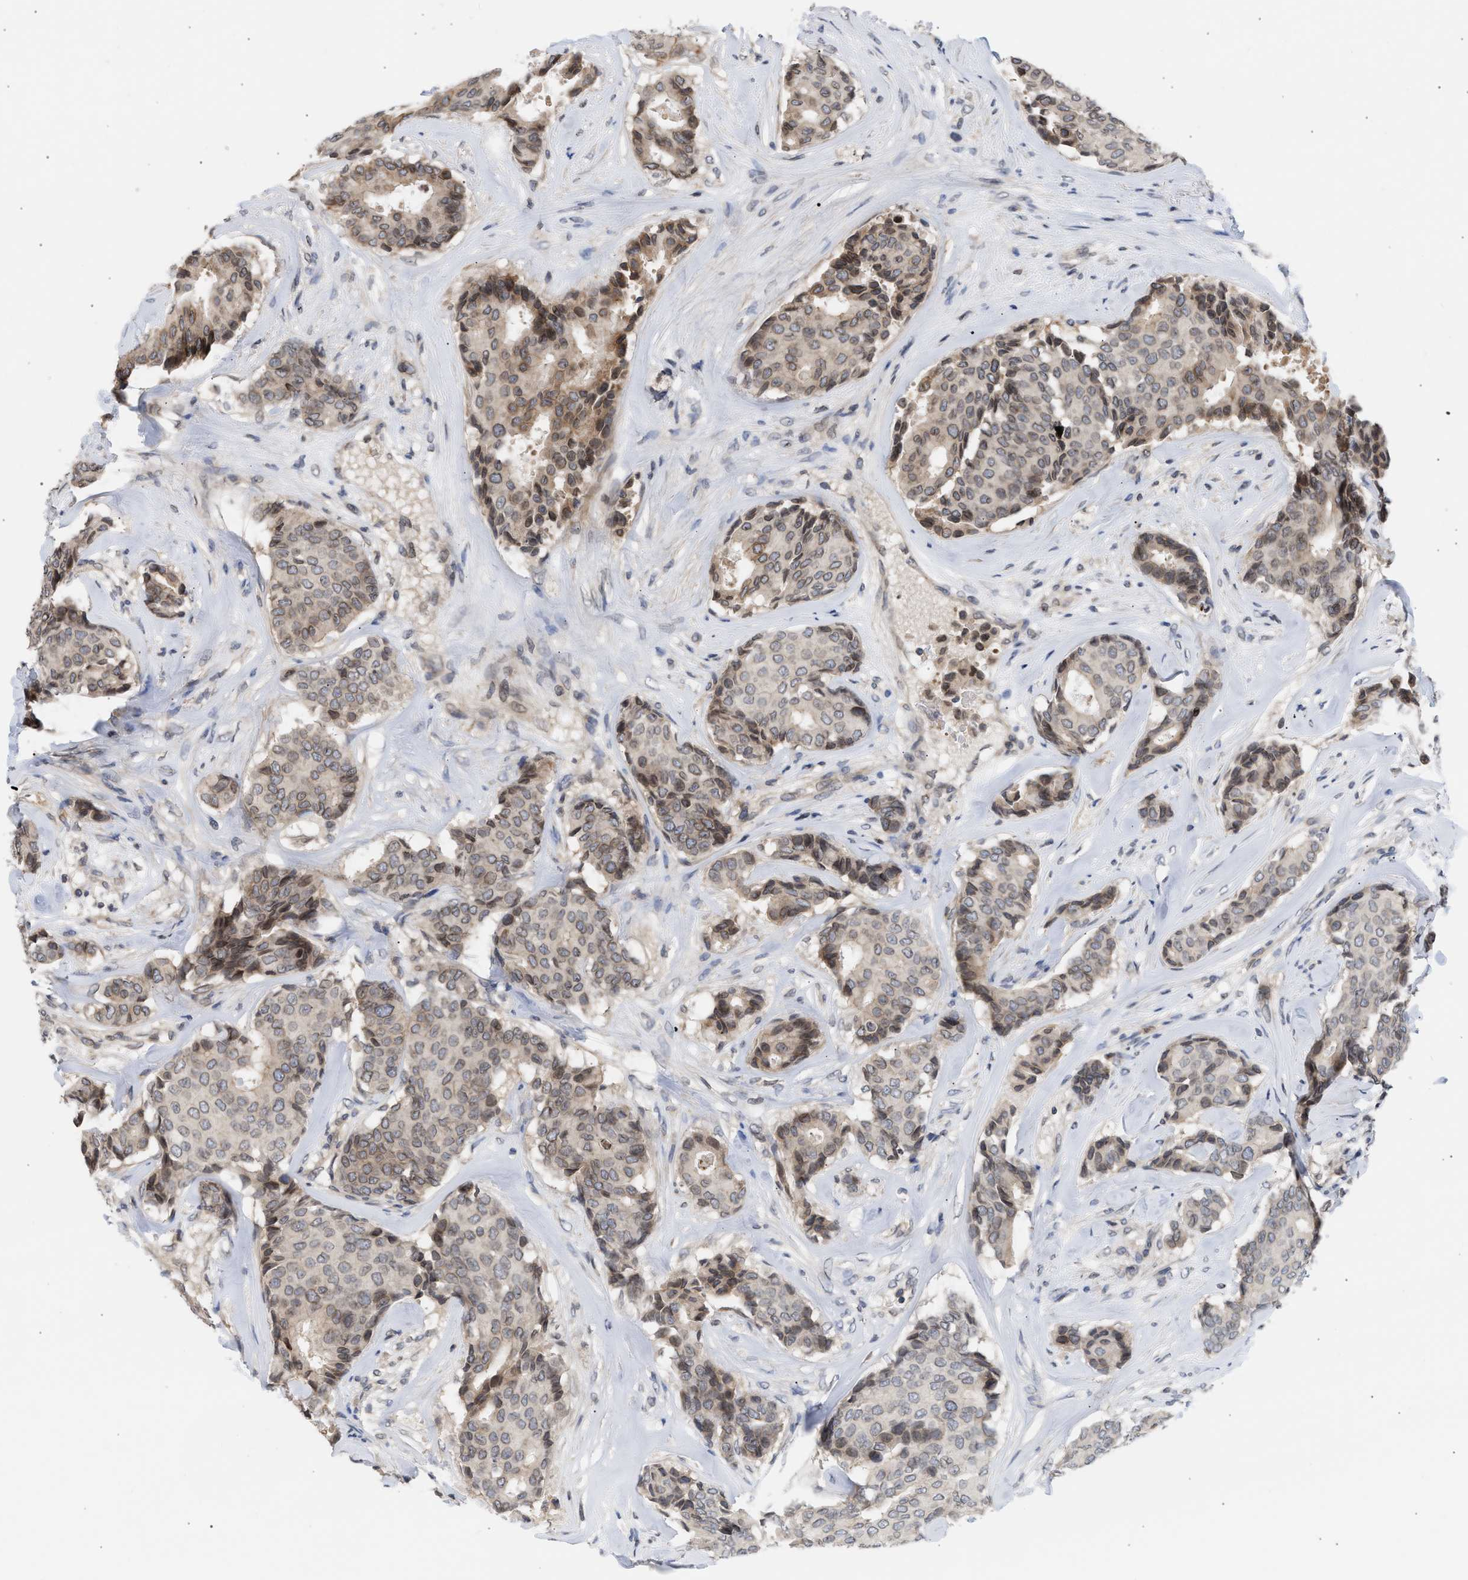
{"staining": {"intensity": "weak", "quantity": "25%-75%", "location": "cytoplasmic/membranous,nuclear"}, "tissue": "breast cancer", "cell_type": "Tumor cells", "image_type": "cancer", "snomed": [{"axis": "morphology", "description": "Duct carcinoma"}, {"axis": "topography", "description": "Breast"}], "caption": "IHC staining of breast infiltrating ductal carcinoma, which reveals low levels of weak cytoplasmic/membranous and nuclear positivity in approximately 25%-75% of tumor cells indicating weak cytoplasmic/membranous and nuclear protein expression. The staining was performed using DAB (brown) for protein detection and nuclei were counterstained in hematoxylin (blue).", "gene": "NUP62", "patient": {"sex": "female", "age": 75}}